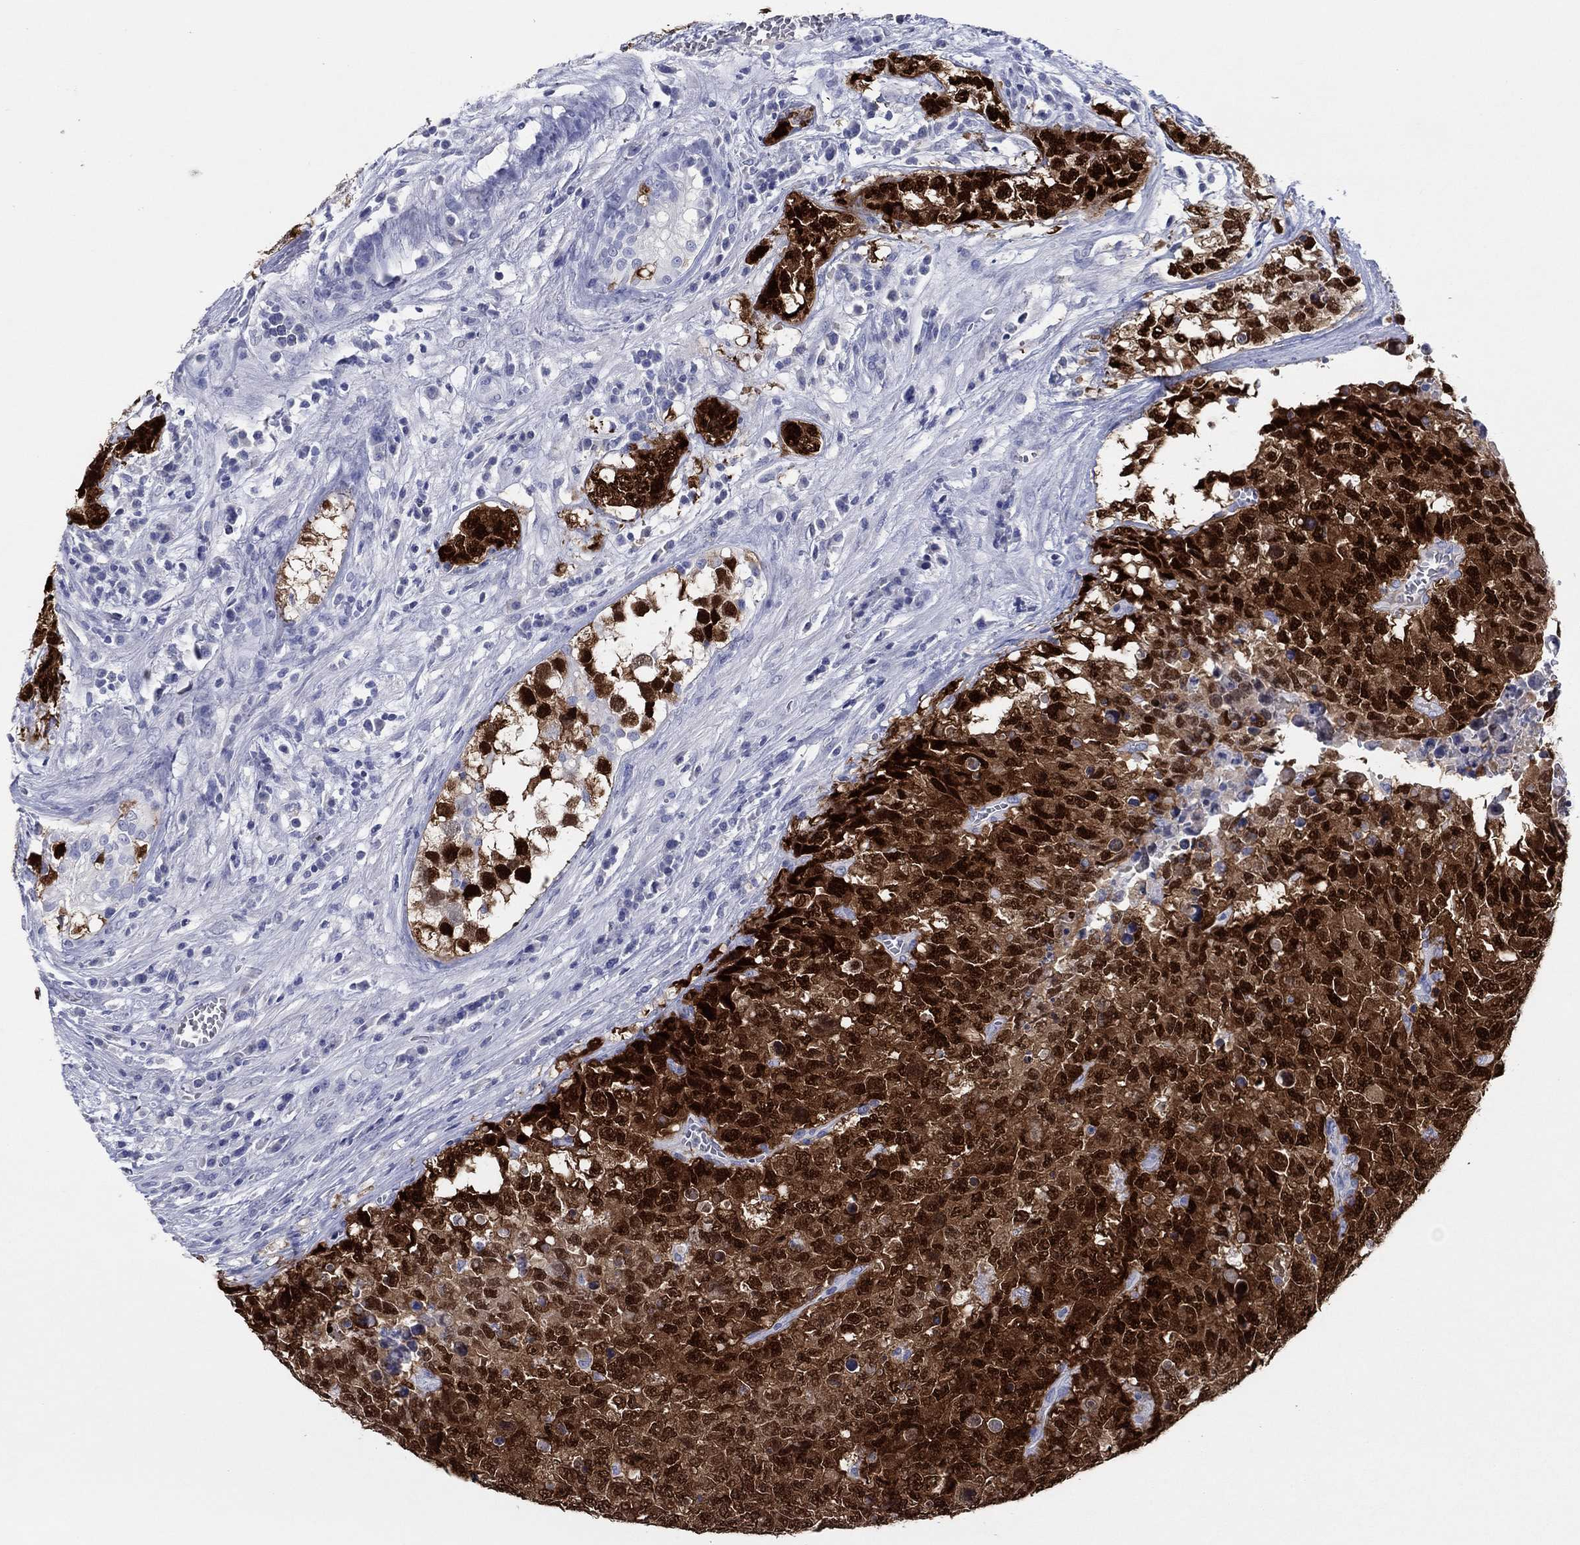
{"staining": {"intensity": "strong", "quantity": ">75%", "location": "cytoplasmic/membranous,nuclear"}, "tissue": "testis cancer", "cell_type": "Tumor cells", "image_type": "cancer", "snomed": [{"axis": "morphology", "description": "Carcinoma, Embryonal, NOS"}, {"axis": "topography", "description": "Testis"}], "caption": "Immunohistochemical staining of human embryonal carcinoma (testis) exhibits strong cytoplasmic/membranous and nuclear protein staining in about >75% of tumor cells. (Brightfield microscopy of DAB IHC at high magnification).", "gene": "POU5F1", "patient": {"sex": "male", "age": 23}}